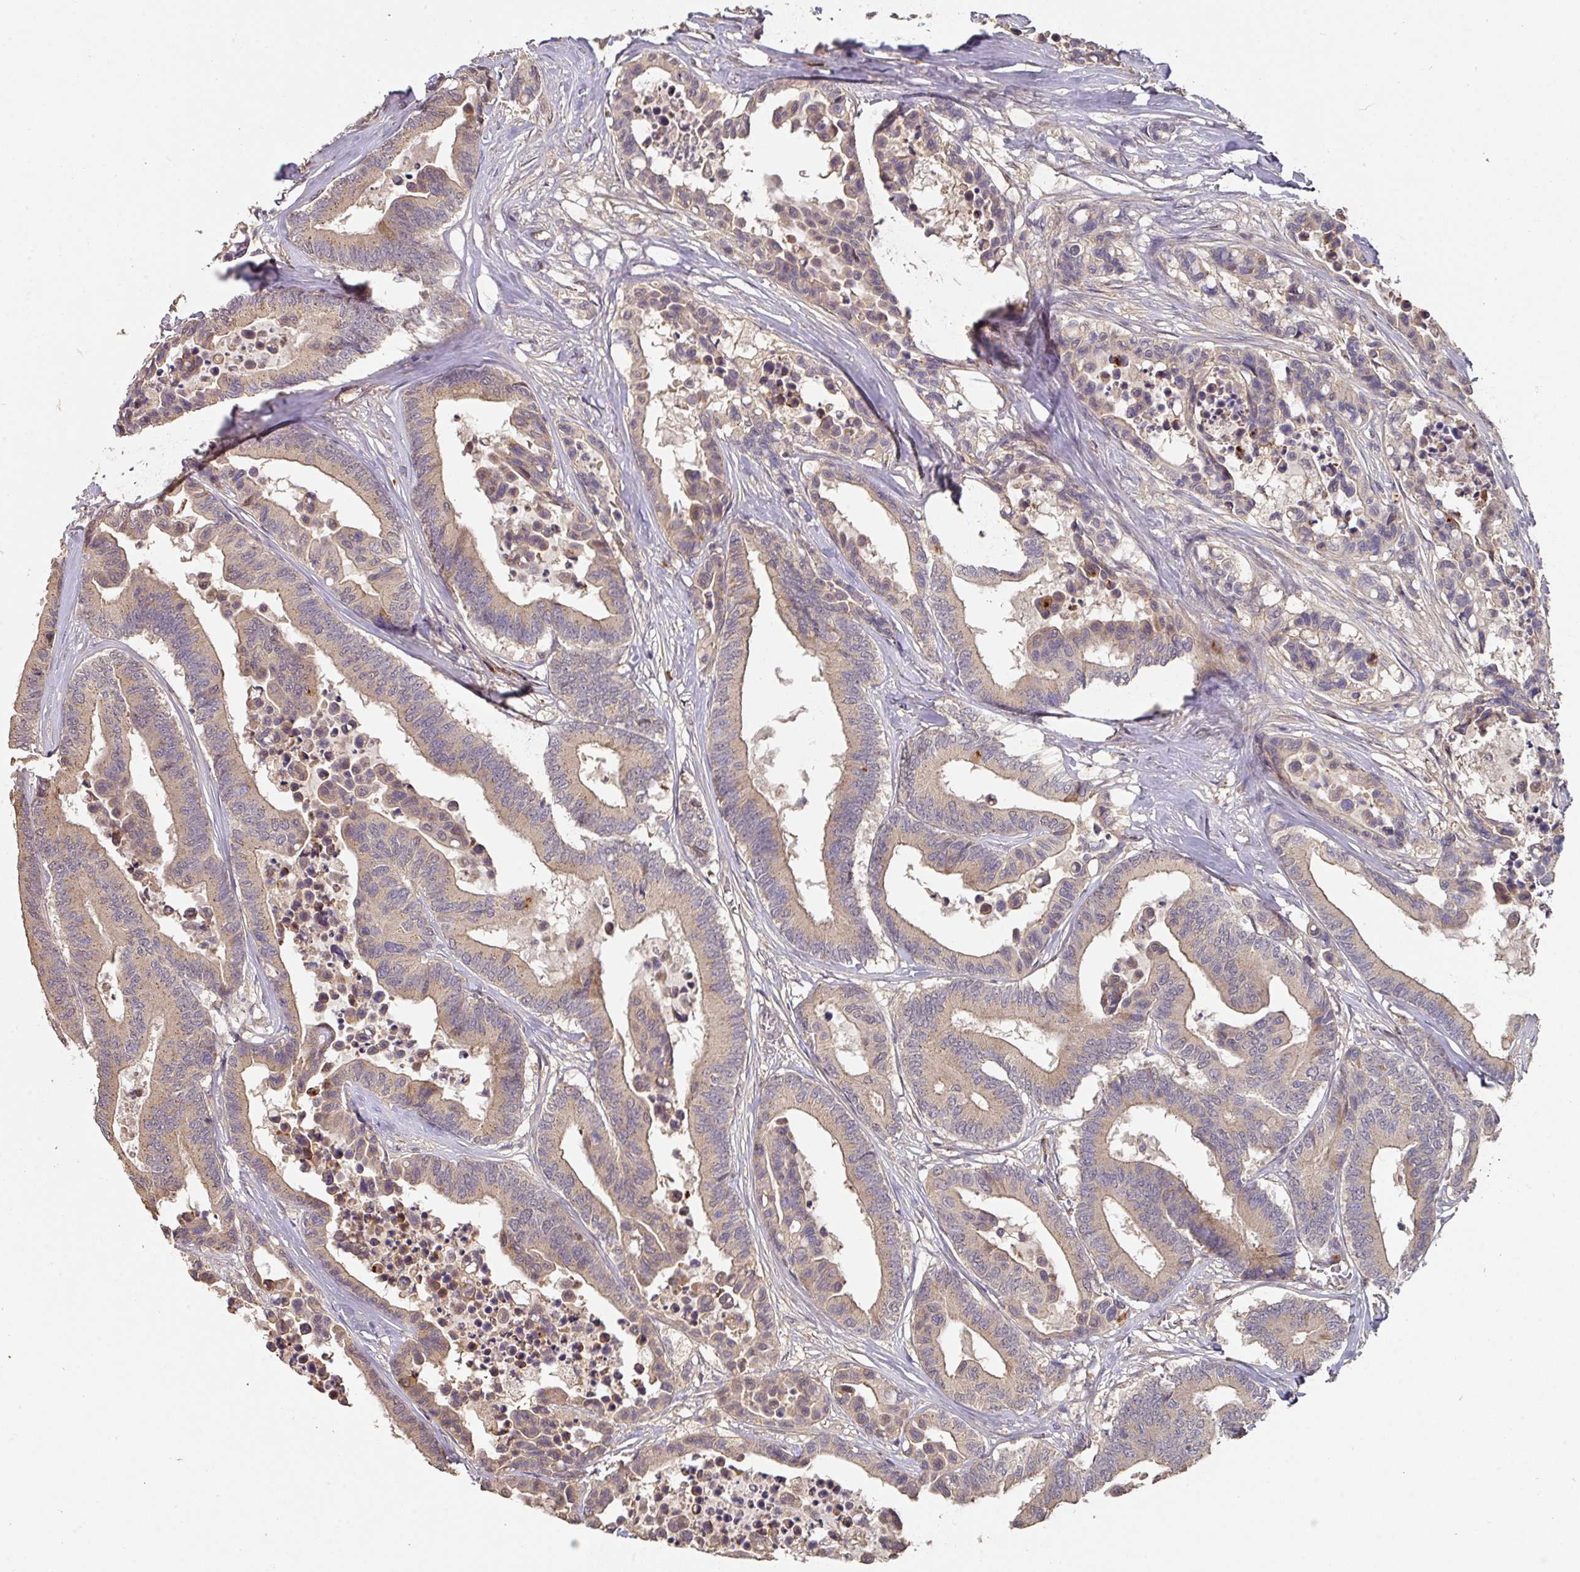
{"staining": {"intensity": "weak", "quantity": ">75%", "location": "cytoplasmic/membranous"}, "tissue": "colorectal cancer", "cell_type": "Tumor cells", "image_type": "cancer", "snomed": [{"axis": "morphology", "description": "Normal tissue, NOS"}, {"axis": "morphology", "description": "Adenocarcinoma, NOS"}, {"axis": "topography", "description": "Colon"}], "caption": "Adenocarcinoma (colorectal) stained with a brown dye displays weak cytoplasmic/membranous positive positivity in about >75% of tumor cells.", "gene": "ACVR2B", "patient": {"sex": "male", "age": 82}}